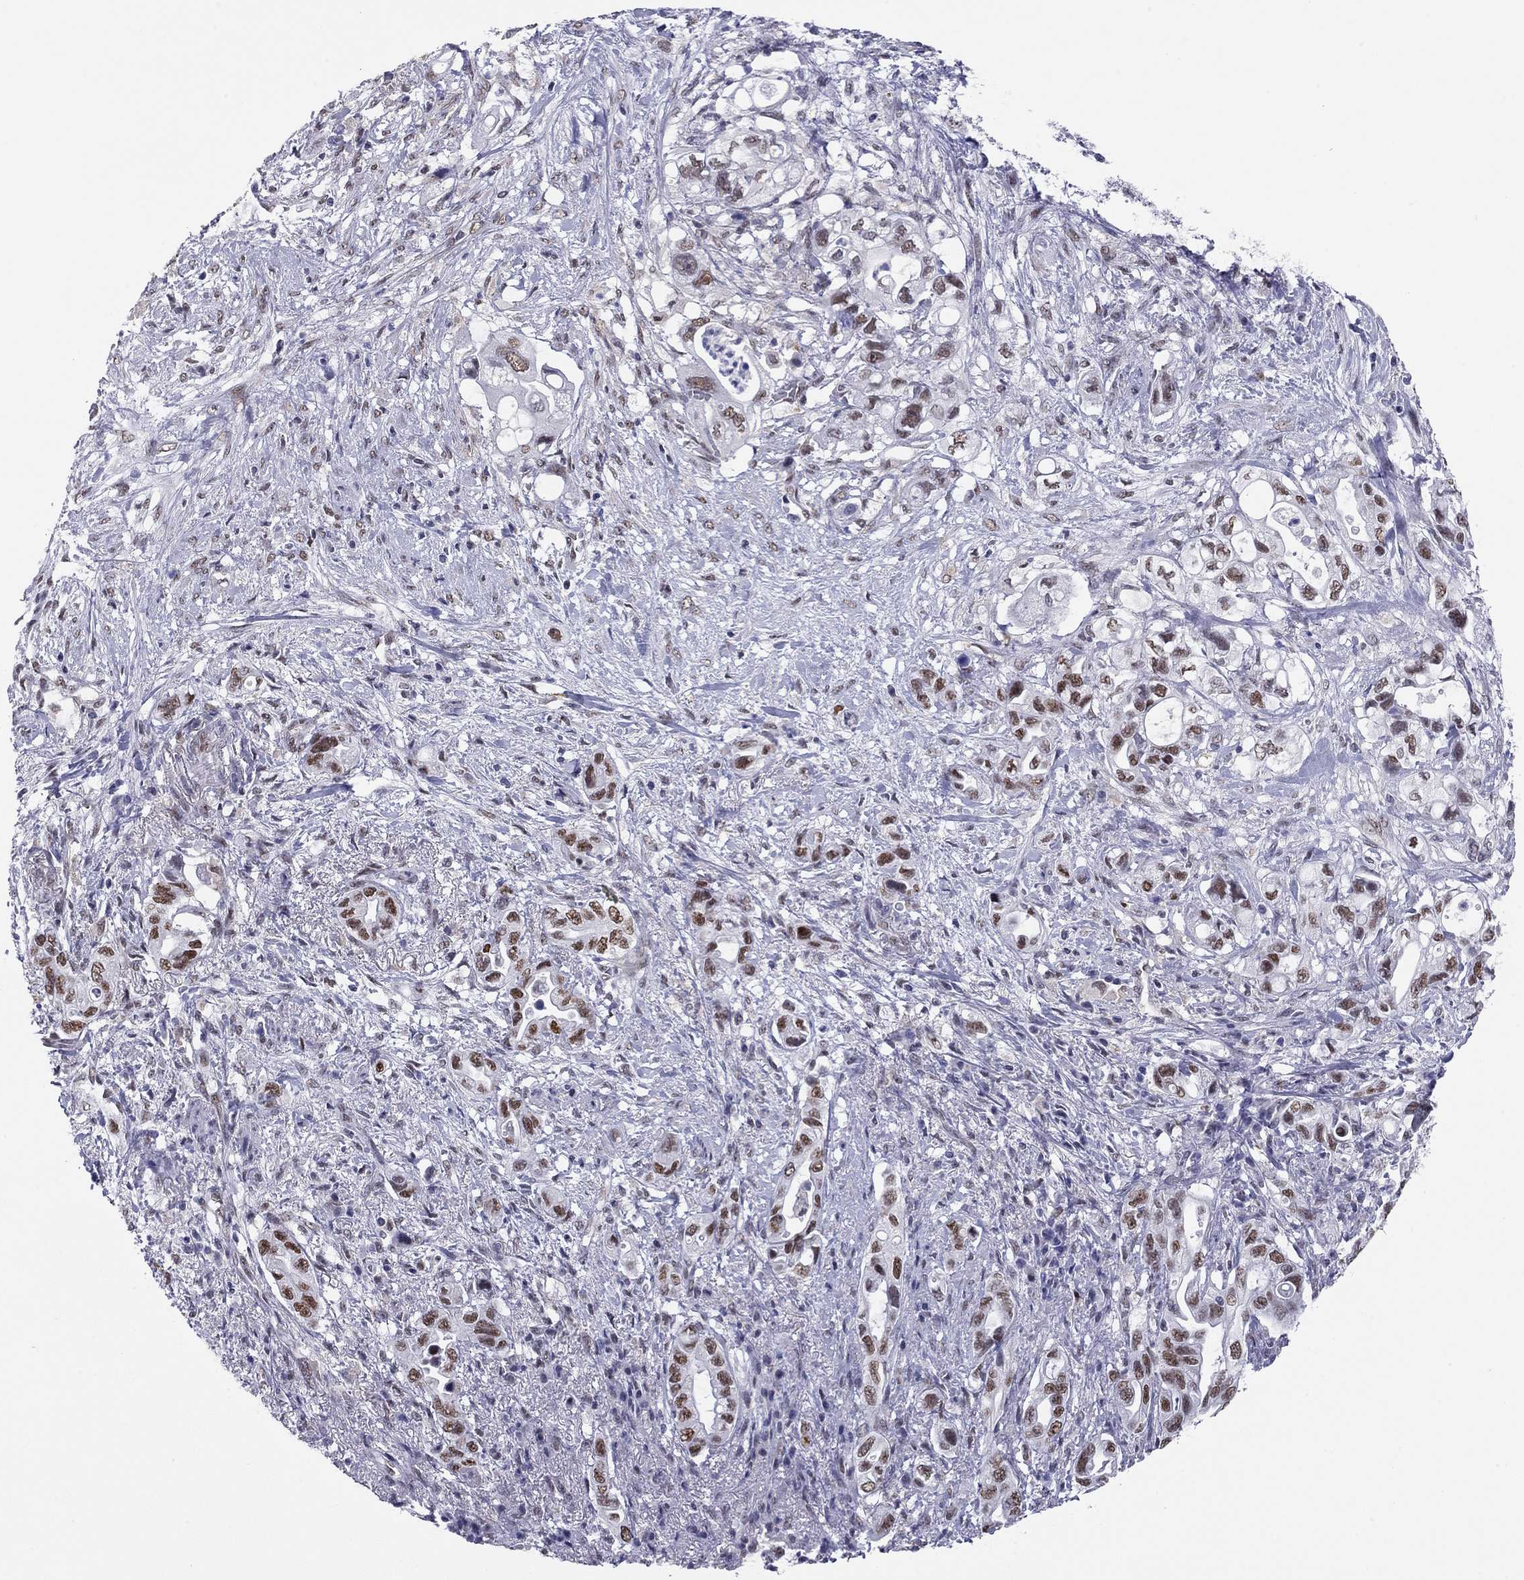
{"staining": {"intensity": "strong", "quantity": ">75%", "location": "nuclear"}, "tissue": "pancreatic cancer", "cell_type": "Tumor cells", "image_type": "cancer", "snomed": [{"axis": "morphology", "description": "Adenocarcinoma, NOS"}, {"axis": "topography", "description": "Pancreas"}], "caption": "High-magnification brightfield microscopy of pancreatic cancer (adenocarcinoma) stained with DAB (3,3'-diaminobenzidine) (brown) and counterstained with hematoxylin (blue). tumor cells exhibit strong nuclear staining is appreciated in approximately>75% of cells. Using DAB (3,3'-diaminobenzidine) (brown) and hematoxylin (blue) stains, captured at high magnification using brightfield microscopy.", "gene": "DOT1L", "patient": {"sex": "female", "age": 72}}